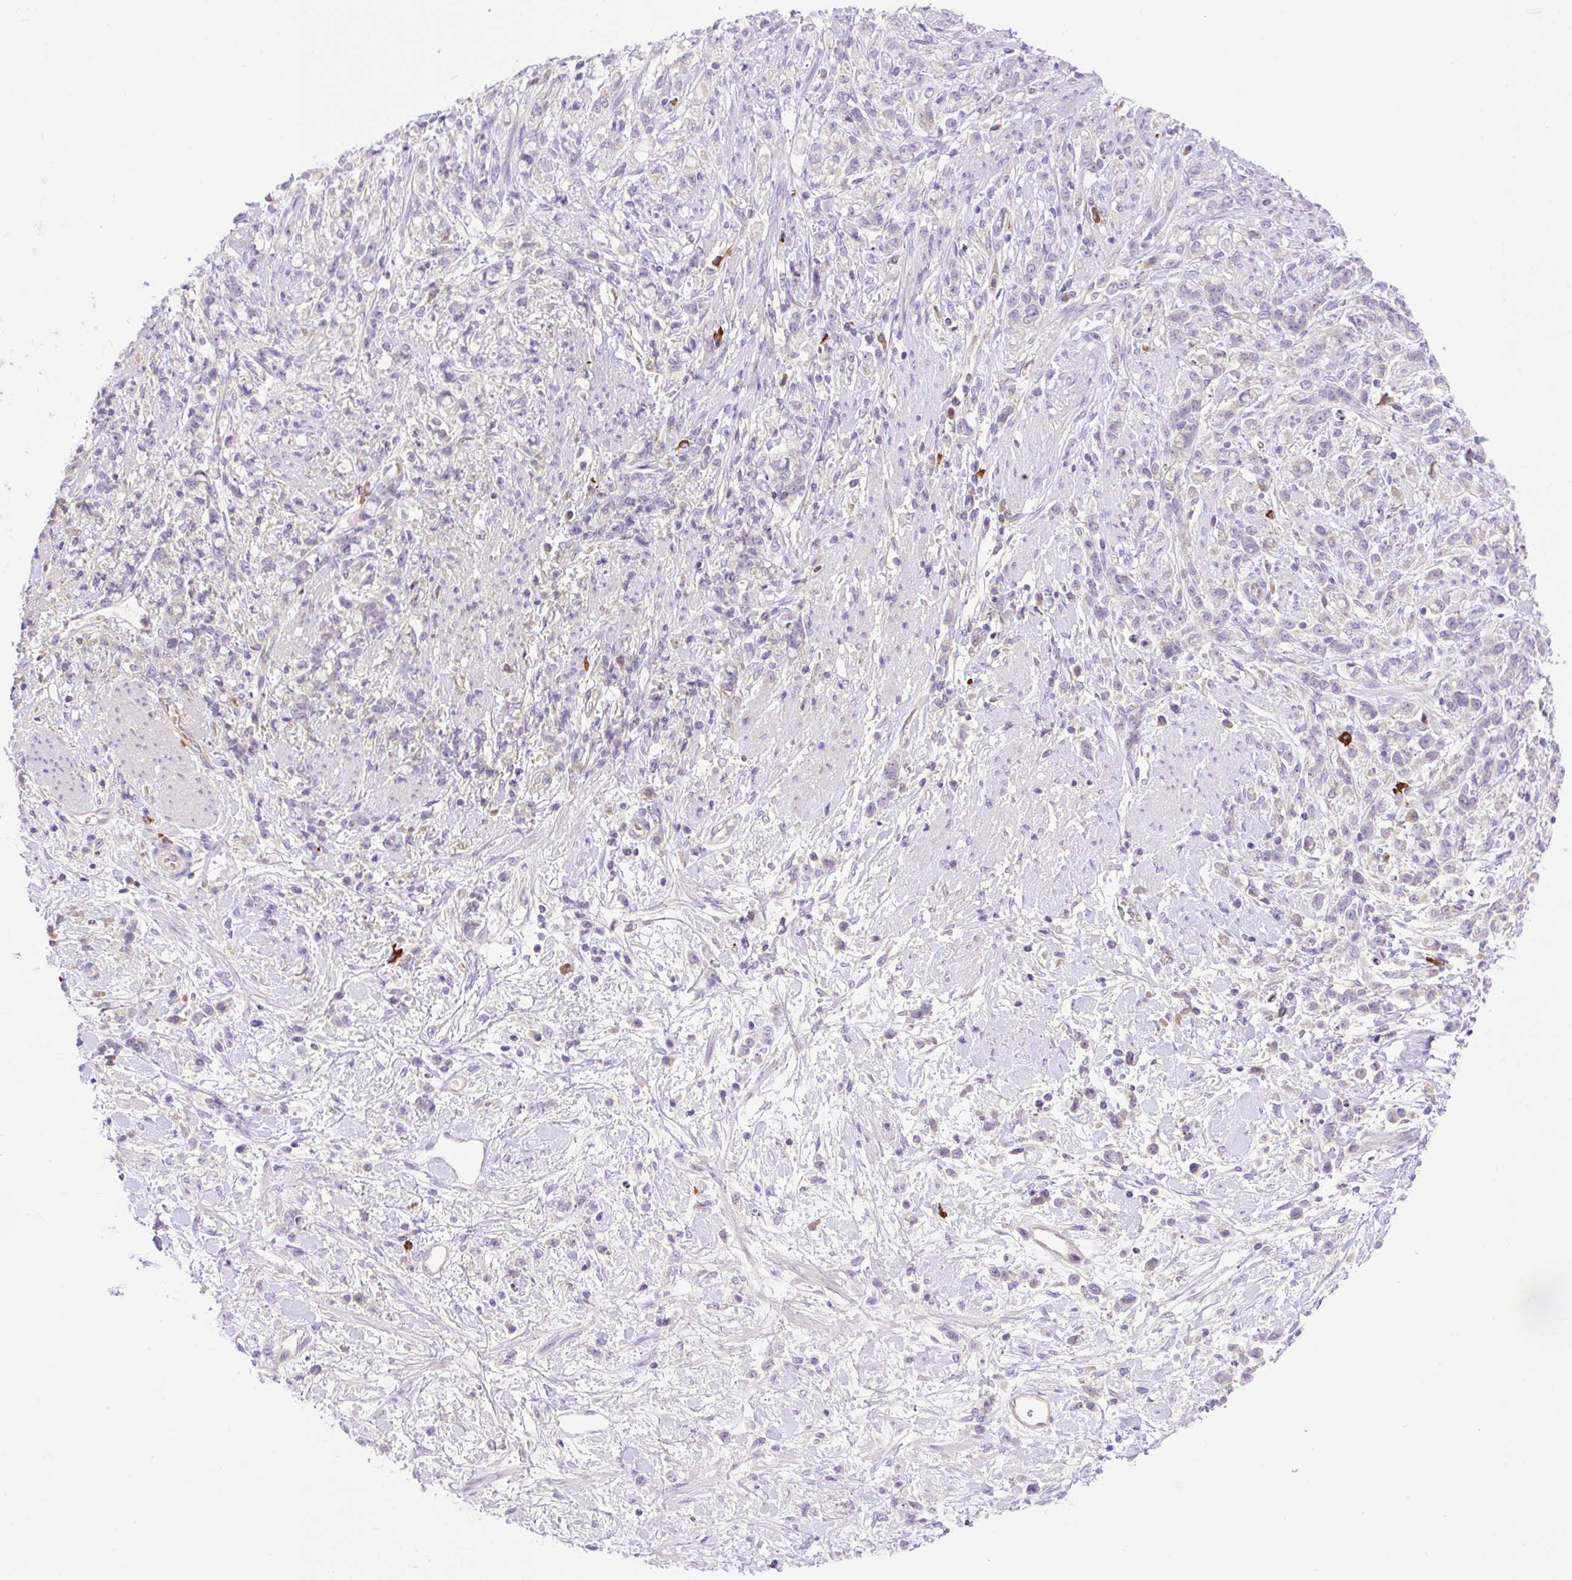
{"staining": {"intensity": "negative", "quantity": "none", "location": "none"}, "tissue": "stomach cancer", "cell_type": "Tumor cells", "image_type": "cancer", "snomed": [{"axis": "morphology", "description": "Adenocarcinoma, NOS"}, {"axis": "topography", "description": "Stomach"}], "caption": "Stomach adenocarcinoma was stained to show a protein in brown. There is no significant positivity in tumor cells. (DAB (3,3'-diaminobenzidine) immunohistochemistry (IHC) with hematoxylin counter stain).", "gene": "DENND5A", "patient": {"sex": "female", "age": 60}}